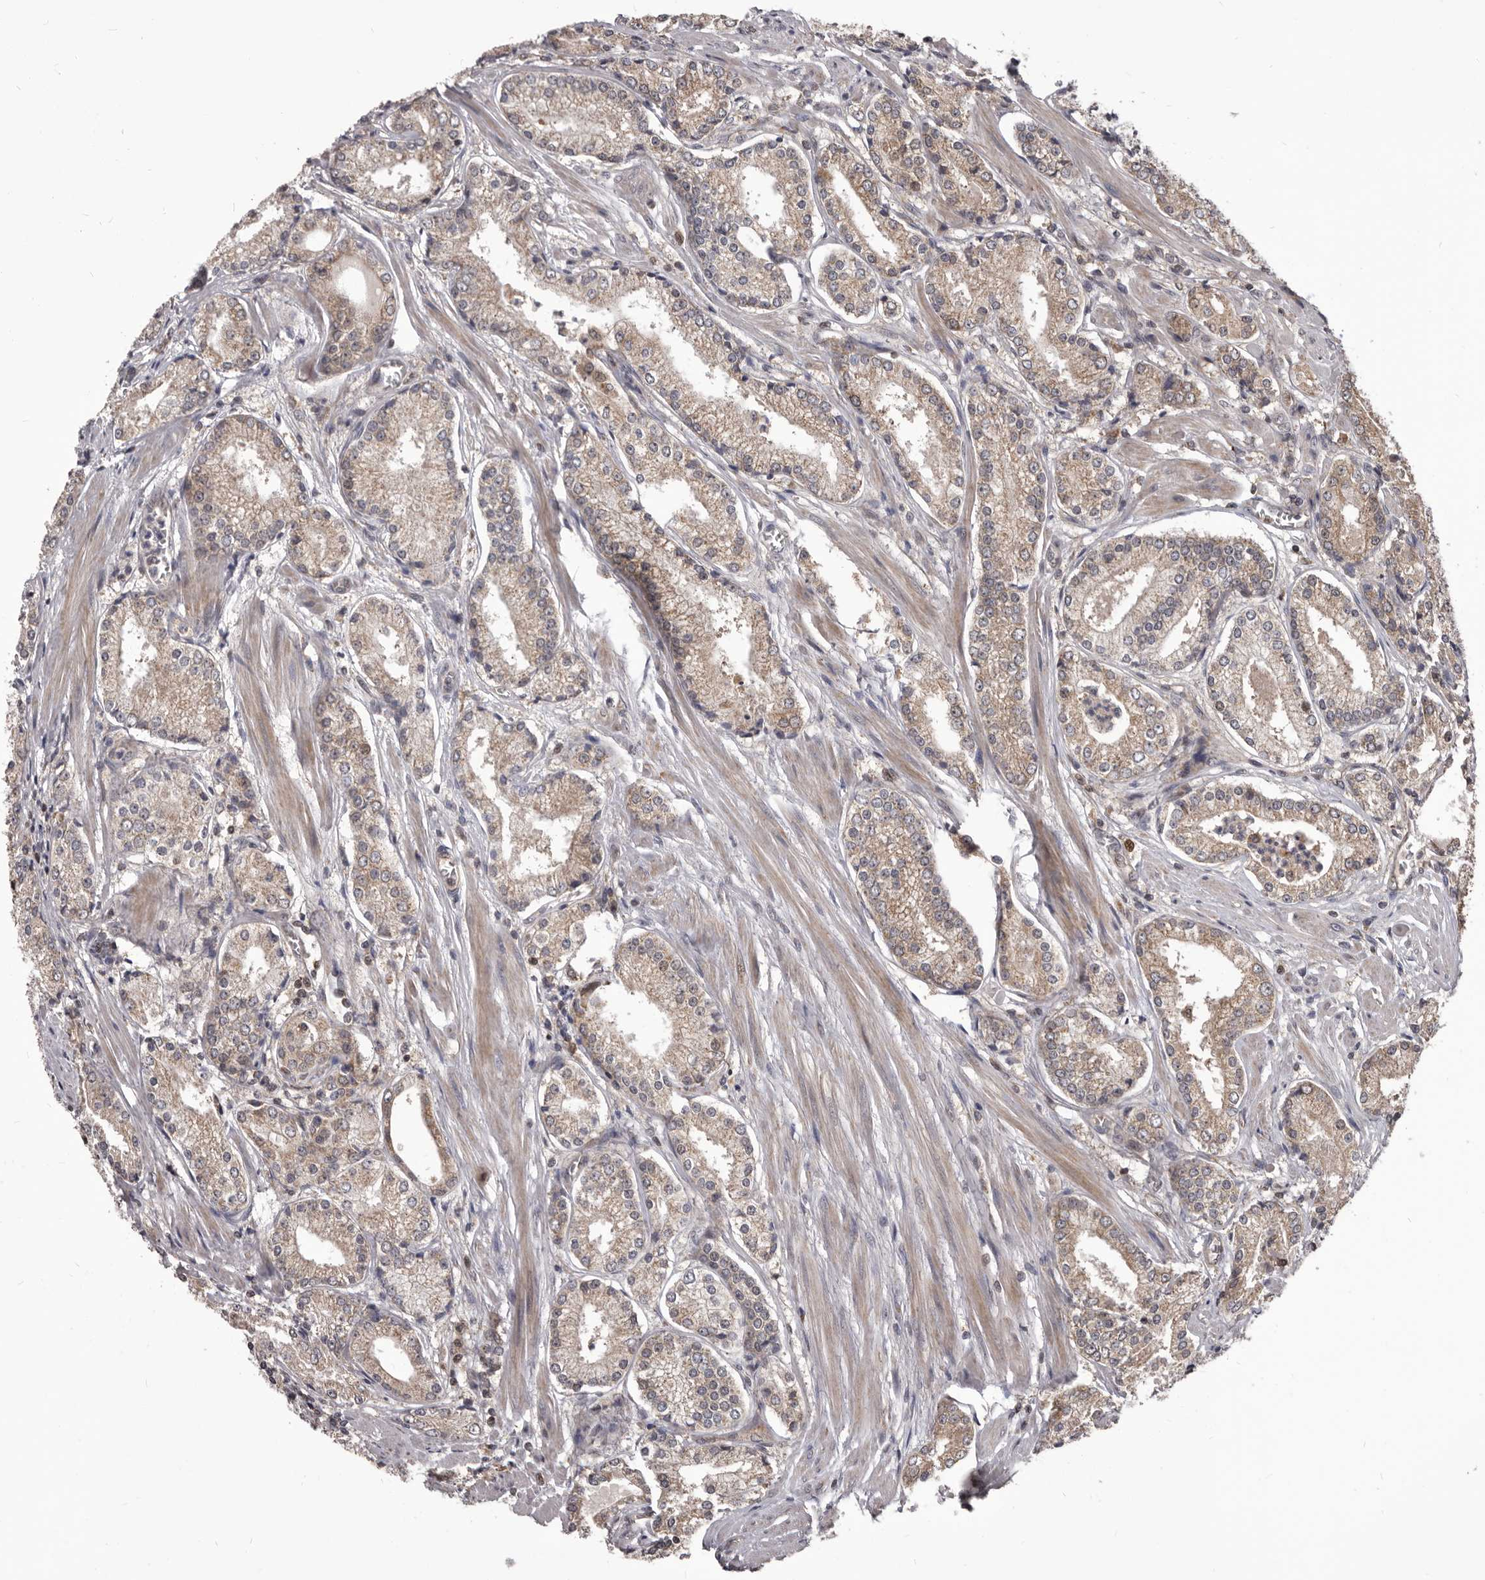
{"staining": {"intensity": "weak", "quantity": ">75%", "location": "cytoplasmic/membranous"}, "tissue": "prostate cancer", "cell_type": "Tumor cells", "image_type": "cancer", "snomed": [{"axis": "morphology", "description": "Adenocarcinoma, Low grade"}, {"axis": "topography", "description": "Prostate"}], "caption": "This is an image of immunohistochemistry (IHC) staining of adenocarcinoma (low-grade) (prostate), which shows weak staining in the cytoplasmic/membranous of tumor cells.", "gene": "MAP3K14", "patient": {"sex": "male", "age": 54}}